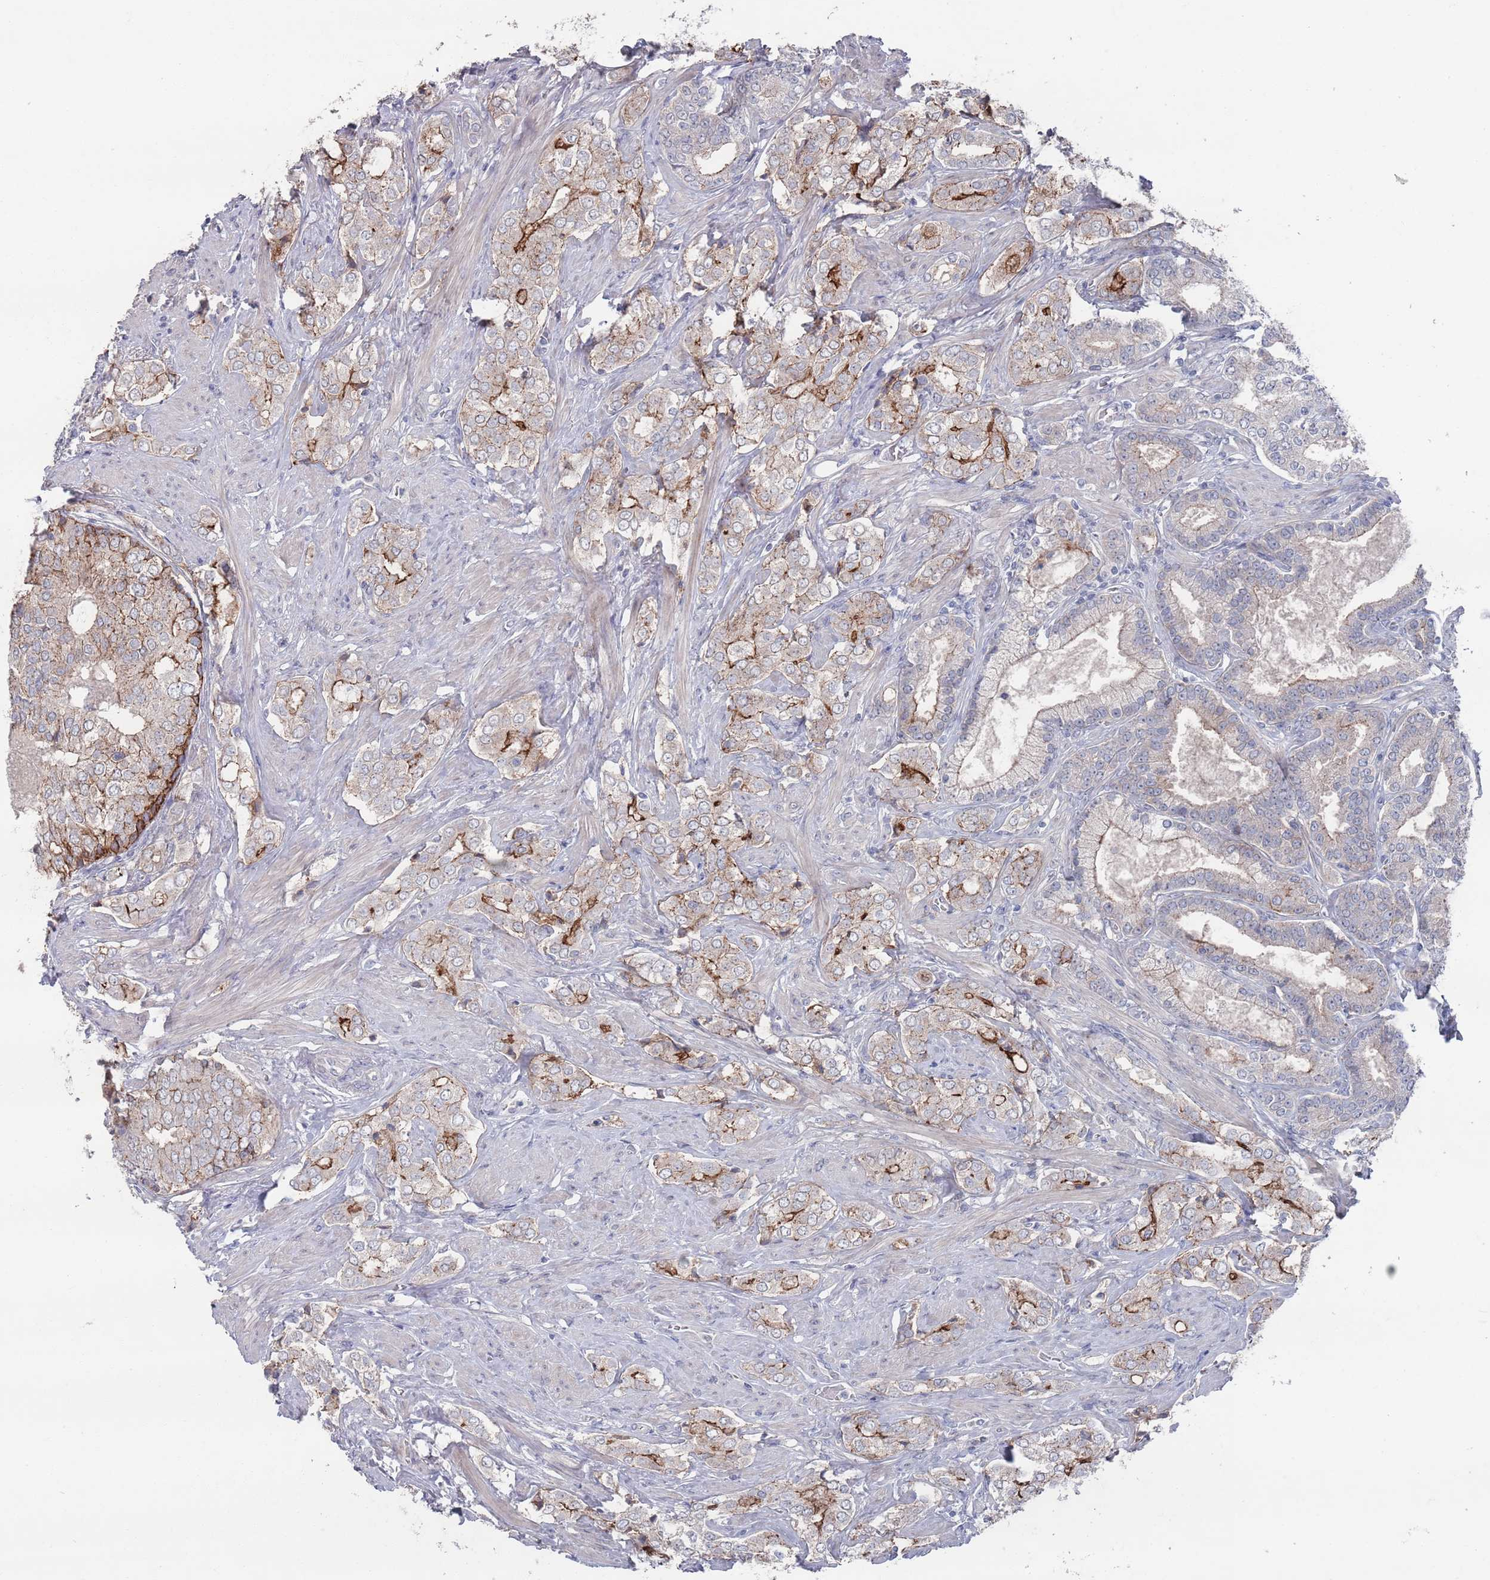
{"staining": {"intensity": "strong", "quantity": "<25%", "location": "cytoplasmic/membranous"}, "tissue": "prostate cancer", "cell_type": "Tumor cells", "image_type": "cancer", "snomed": [{"axis": "morphology", "description": "Adenocarcinoma, High grade"}, {"axis": "topography", "description": "Prostate"}], "caption": "Protein analysis of prostate cancer (adenocarcinoma (high-grade)) tissue exhibits strong cytoplasmic/membranous staining in about <25% of tumor cells. The staining was performed using DAB, with brown indicating positive protein expression. Nuclei are stained blue with hematoxylin.", "gene": "PROM2", "patient": {"sex": "male", "age": 71}}